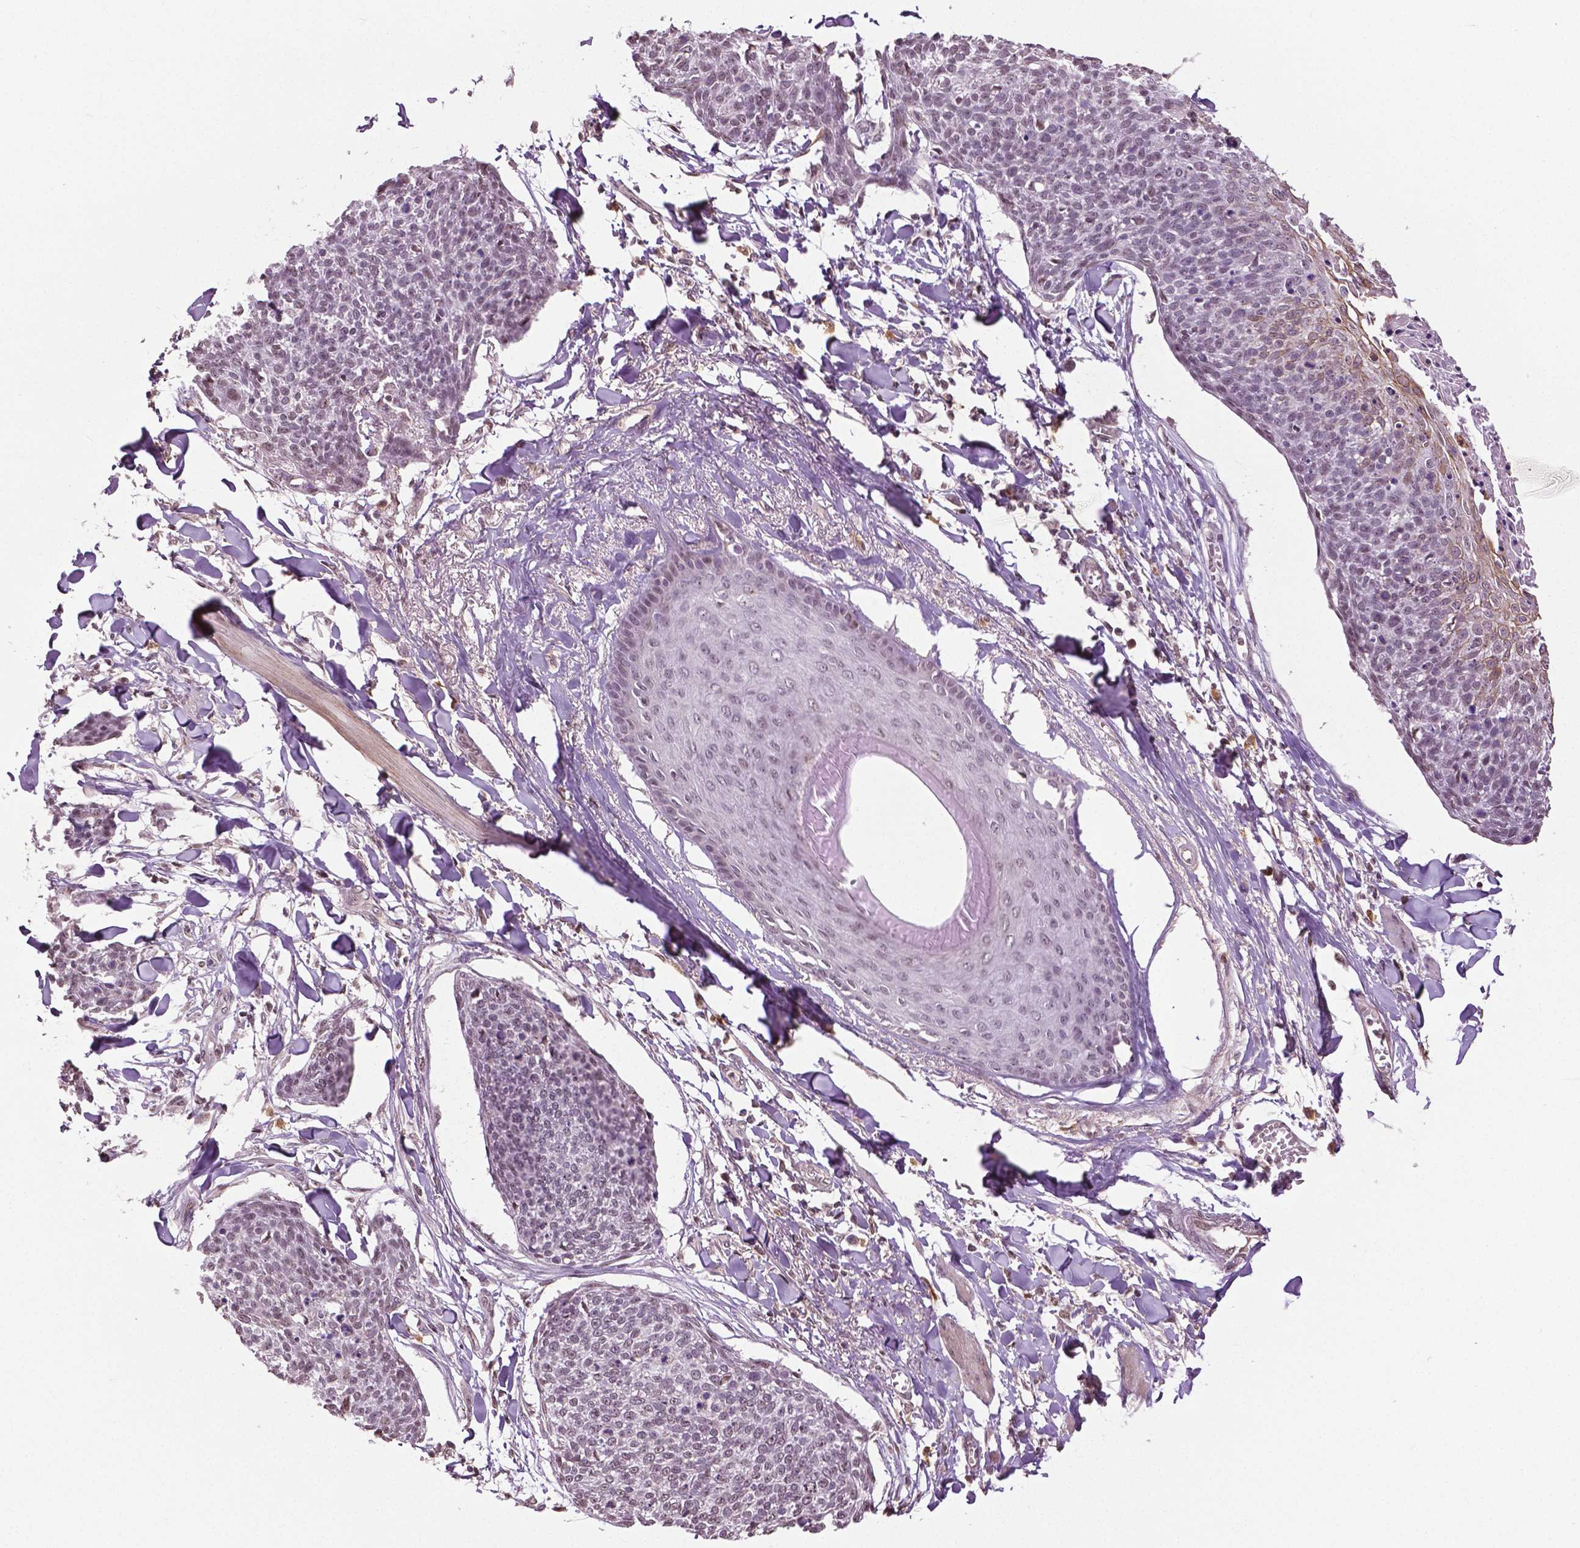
{"staining": {"intensity": "weak", "quantity": "<25%", "location": "cytoplasmic/membranous,nuclear"}, "tissue": "skin cancer", "cell_type": "Tumor cells", "image_type": "cancer", "snomed": [{"axis": "morphology", "description": "Squamous cell carcinoma, NOS"}, {"axis": "topography", "description": "Skin"}, {"axis": "topography", "description": "Vulva"}], "caption": "The histopathology image displays no significant positivity in tumor cells of skin cancer. The staining is performed using DAB (3,3'-diaminobenzidine) brown chromogen with nuclei counter-stained in using hematoxylin.", "gene": "DLX5", "patient": {"sex": "female", "age": 75}}